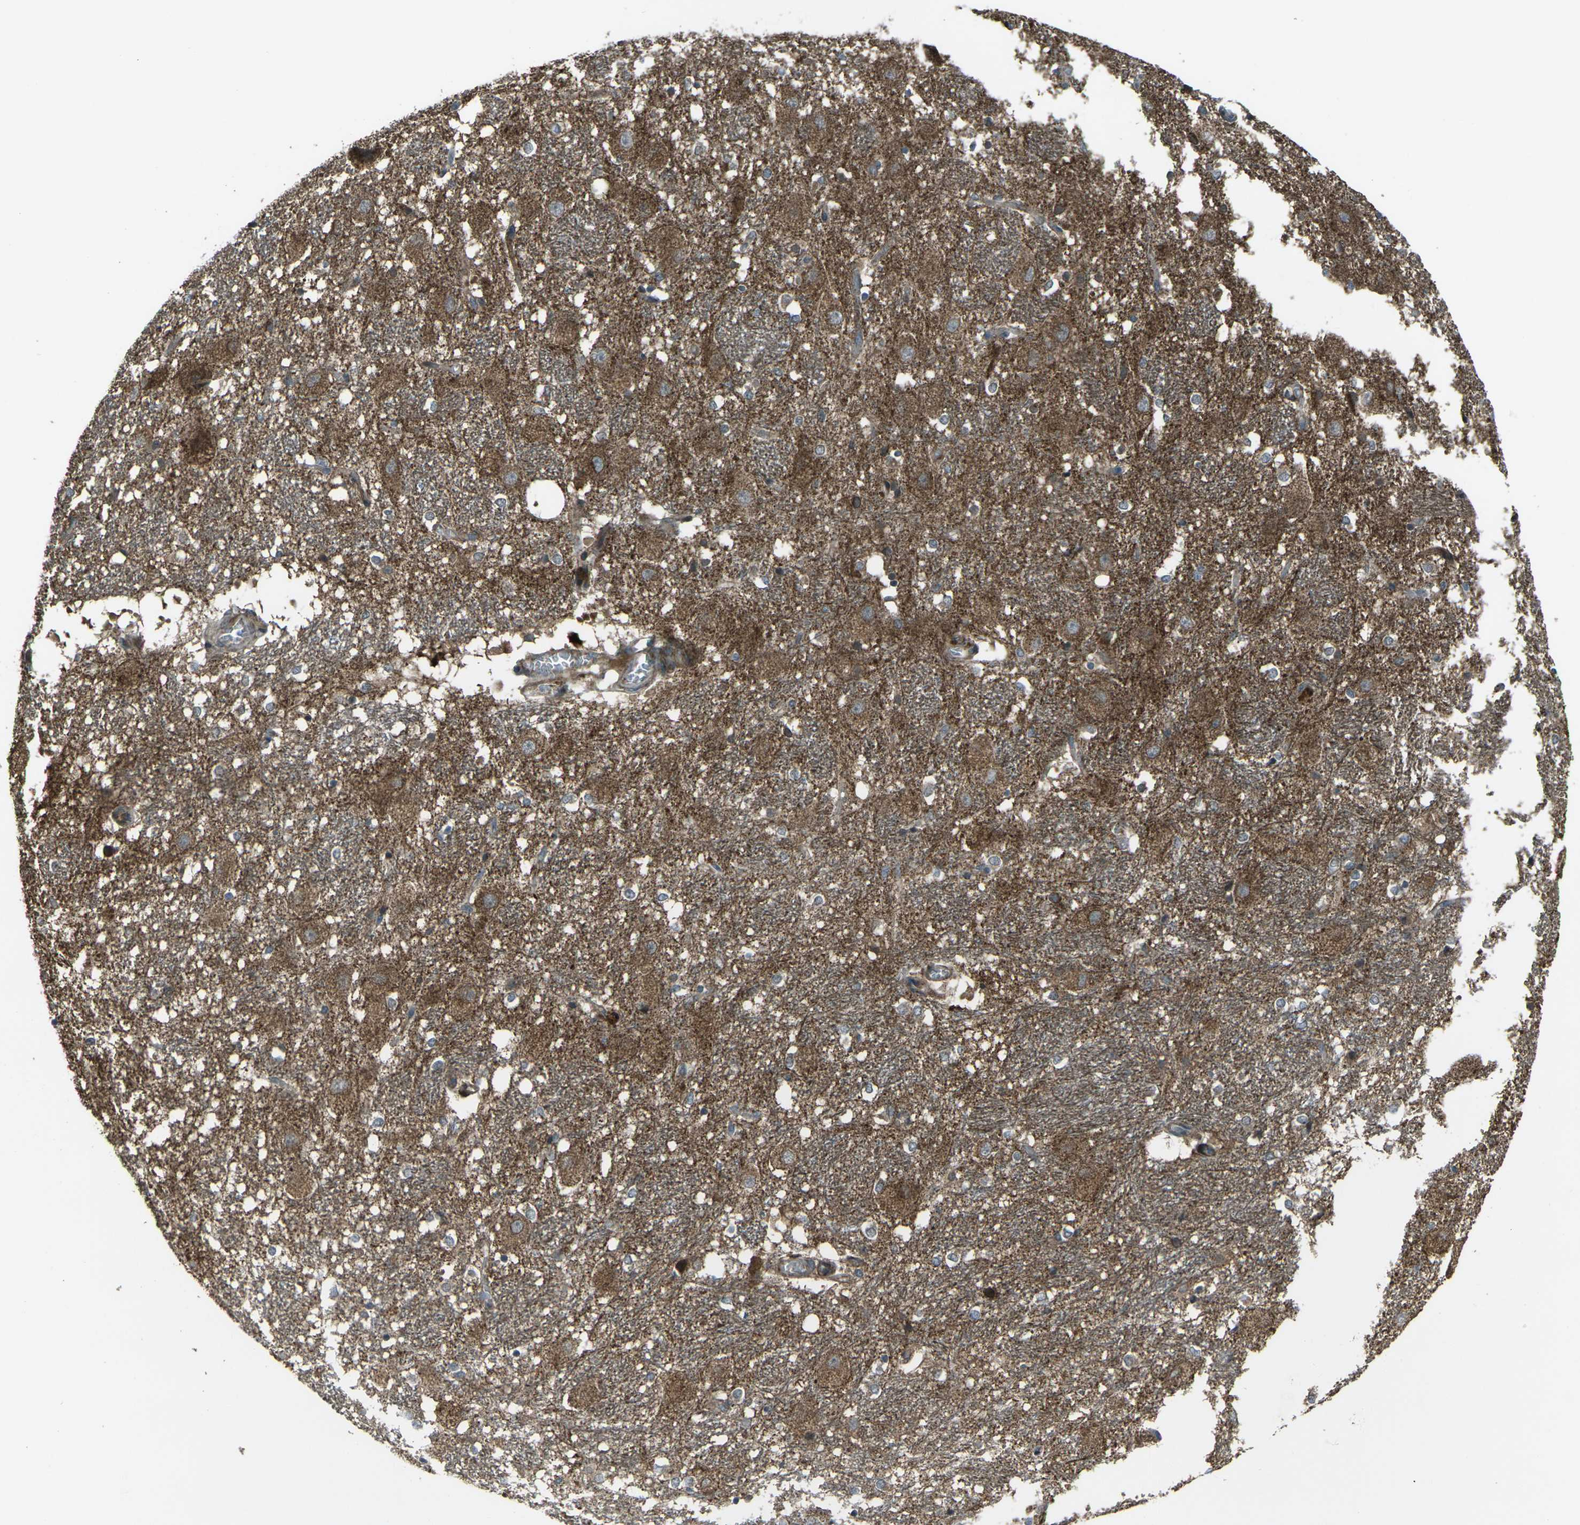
{"staining": {"intensity": "moderate", "quantity": "<25%", "location": "cytoplasmic/membranous"}, "tissue": "hippocampus", "cell_type": "Glial cells", "image_type": "normal", "snomed": [{"axis": "morphology", "description": "Normal tissue, NOS"}, {"axis": "topography", "description": "Hippocampus"}], "caption": "Immunohistochemistry of normal hippocampus exhibits low levels of moderate cytoplasmic/membranous positivity in about <25% of glial cells.", "gene": "LSMEM1", "patient": {"sex": "female", "age": 19}}